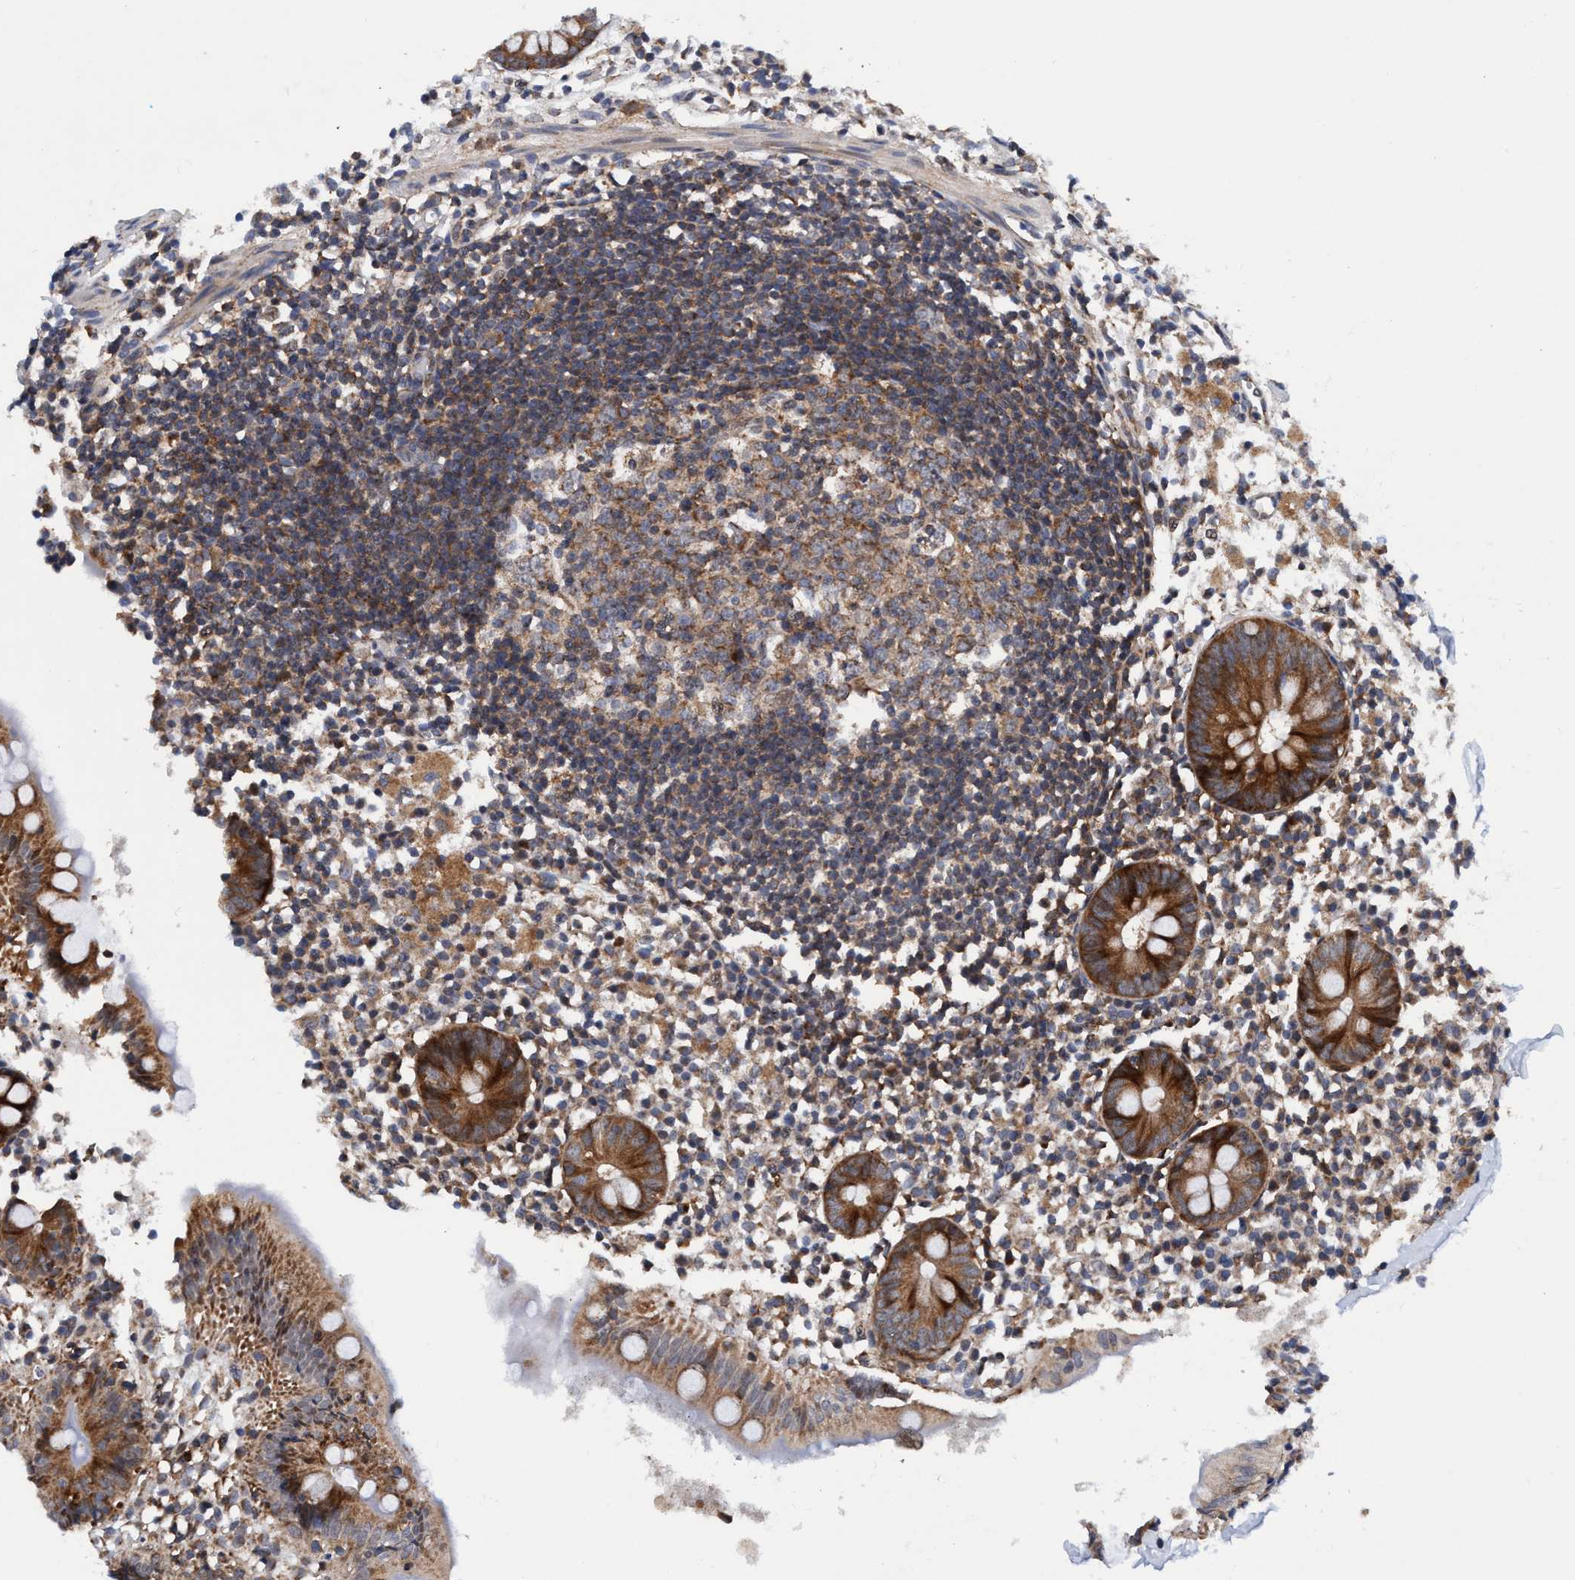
{"staining": {"intensity": "strong", "quantity": ">75%", "location": "cytoplasmic/membranous"}, "tissue": "appendix", "cell_type": "Glandular cells", "image_type": "normal", "snomed": [{"axis": "morphology", "description": "Normal tissue, NOS"}, {"axis": "topography", "description": "Appendix"}], "caption": "IHC (DAB) staining of benign appendix demonstrates strong cytoplasmic/membranous protein expression in approximately >75% of glandular cells. Immunohistochemistry stains the protein in brown and the nuclei are stained blue.", "gene": "AGAP2", "patient": {"sex": "female", "age": 20}}